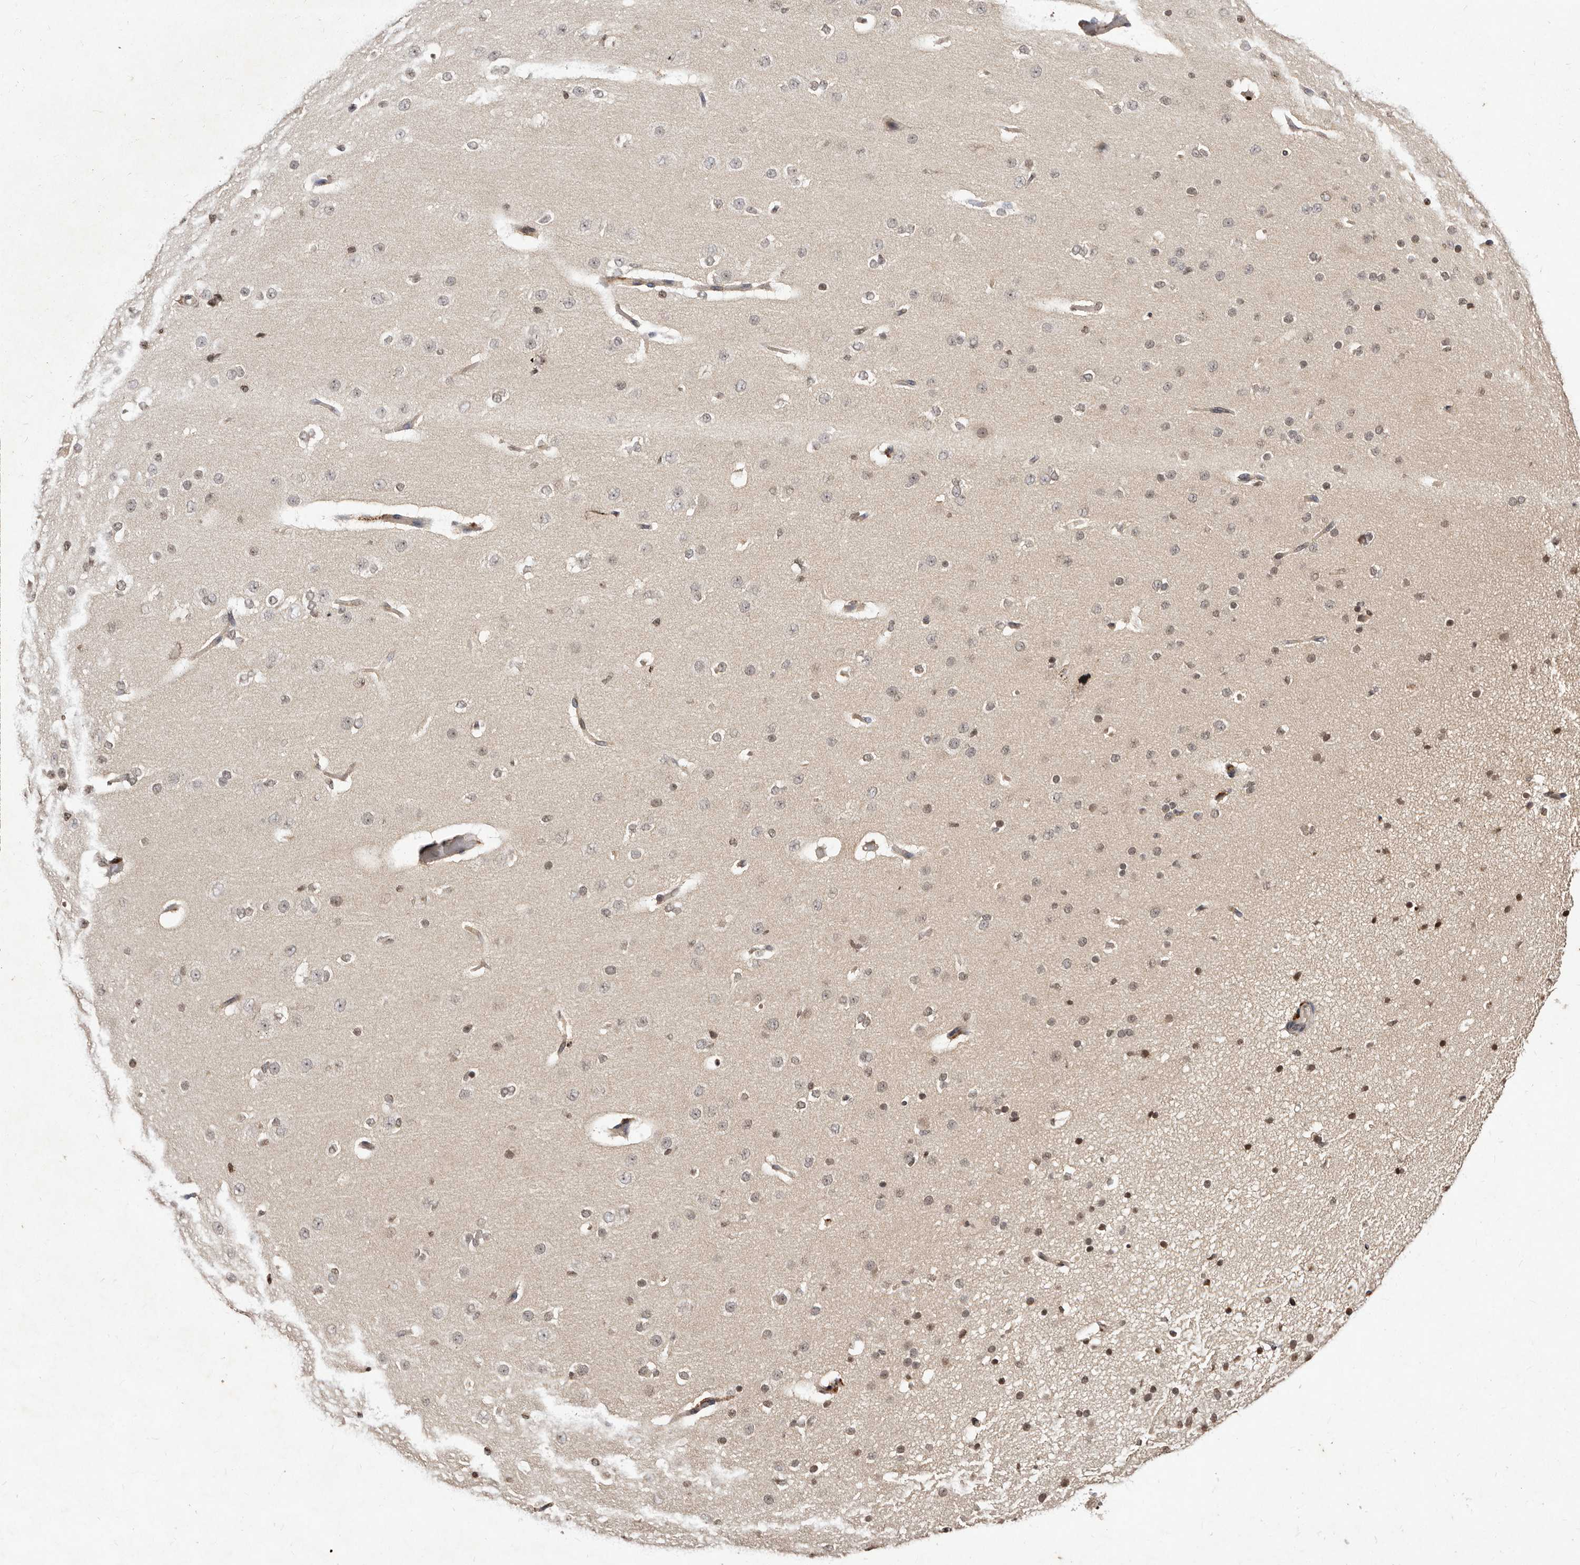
{"staining": {"intensity": "weak", "quantity": ">75%", "location": "nuclear"}, "tissue": "cerebral cortex", "cell_type": "Endothelial cells", "image_type": "normal", "snomed": [{"axis": "morphology", "description": "Normal tissue, NOS"}, {"axis": "morphology", "description": "Developmental malformation"}, {"axis": "topography", "description": "Cerebral cortex"}], "caption": "Weak nuclear staining is seen in about >75% of endothelial cells in benign cerebral cortex.", "gene": "LCORL", "patient": {"sex": "female", "age": 30}}